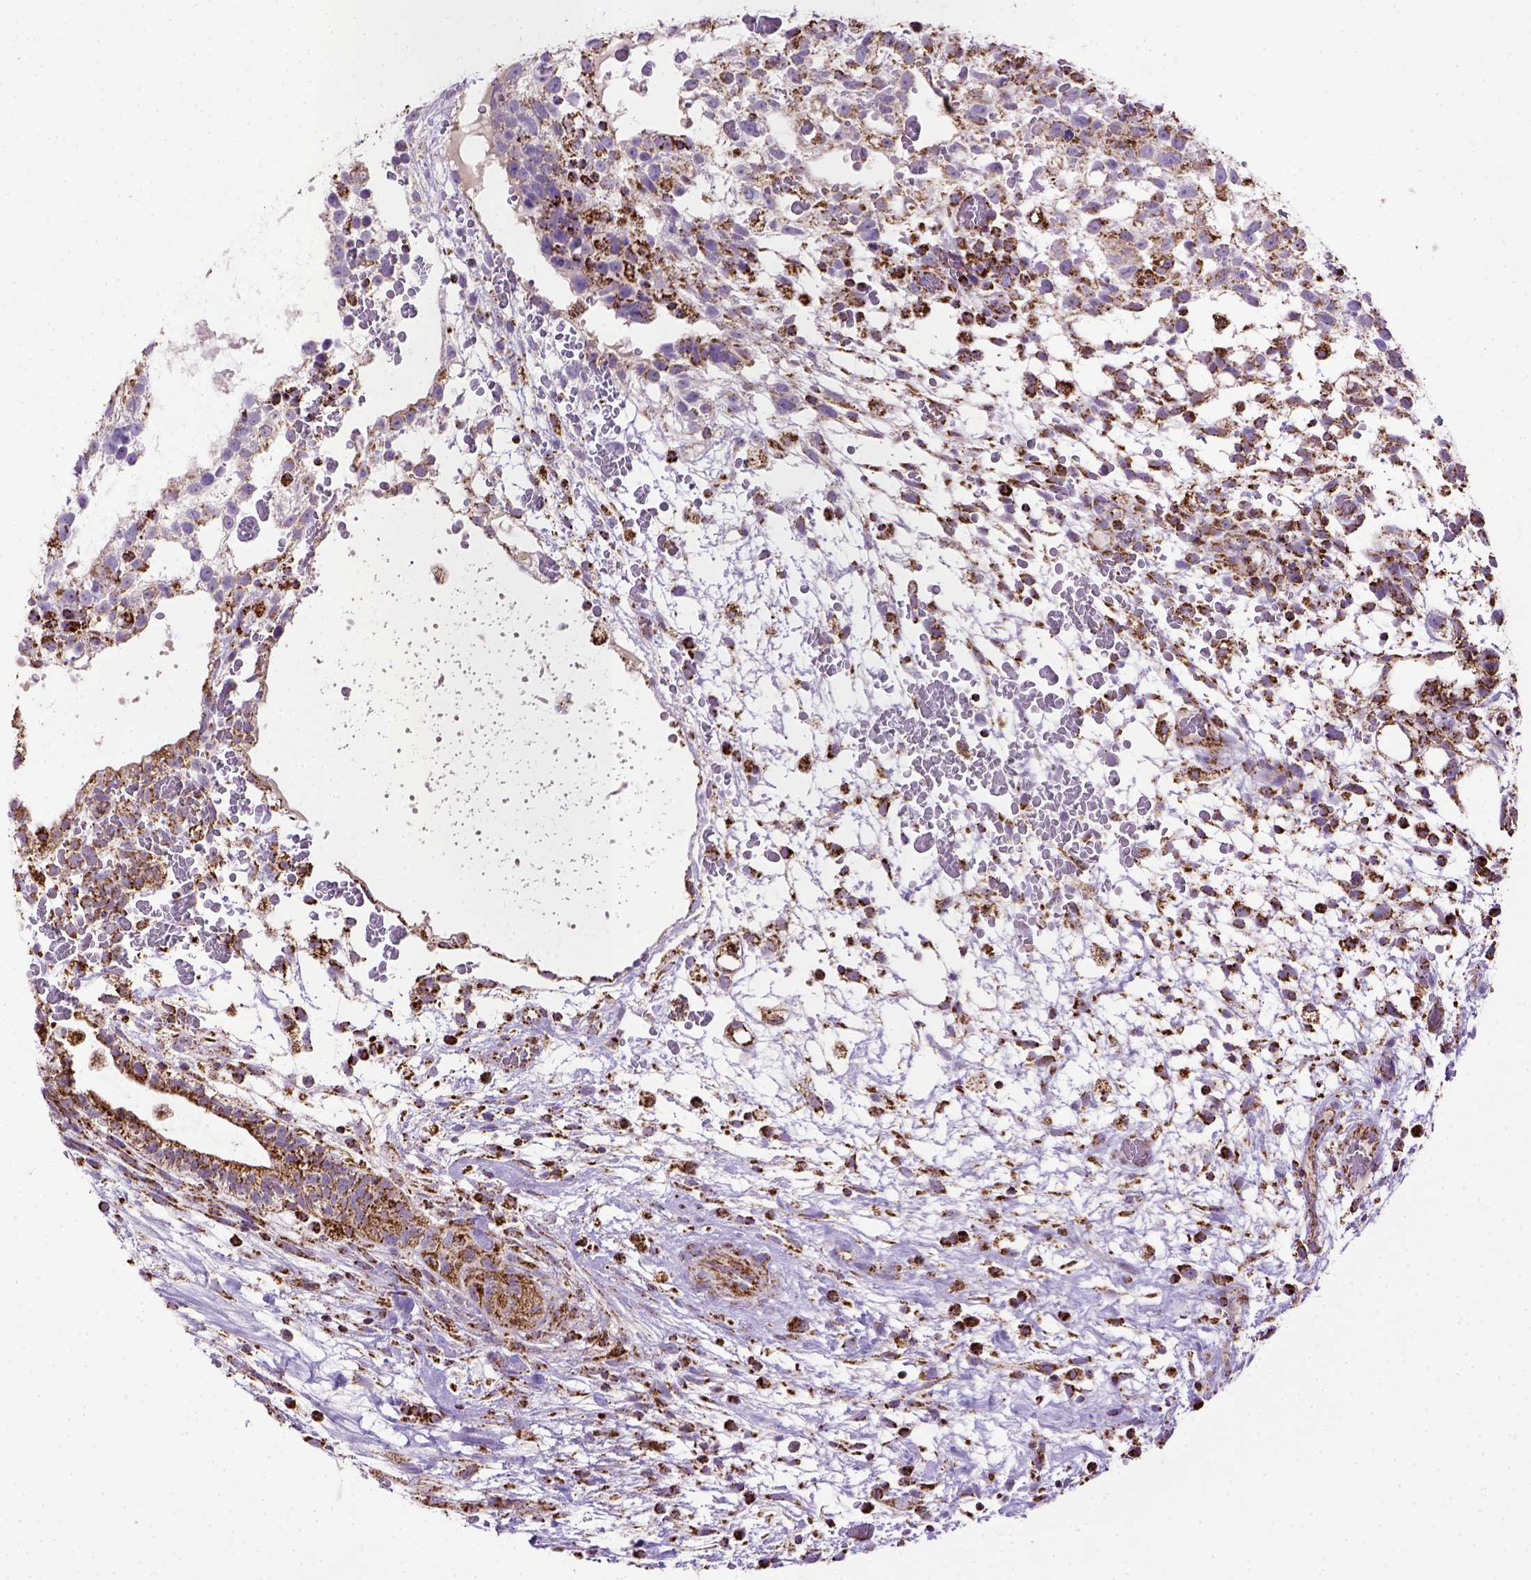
{"staining": {"intensity": "moderate", "quantity": ">75%", "location": "cytoplasmic/membranous"}, "tissue": "testis cancer", "cell_type": "Tumor cells", "image_type": "cancer", "snomed": [{"axis": "morphology", "description": "Normal tissue, NOS"}, {"axis": "morphology", "description": "Carcinoma, Embryonal, NOS"}, {"axis": "topography", "description": "Testis"}], "caption": "Testis embryonal carcinoma was stained to show a protein in brown. There is medium levels of moderate cytoplasmic/membranous positivity in about >75% of tumor cells.", "gene": "MT-CO1", "patient": {"sex": "male", "age": 32}}